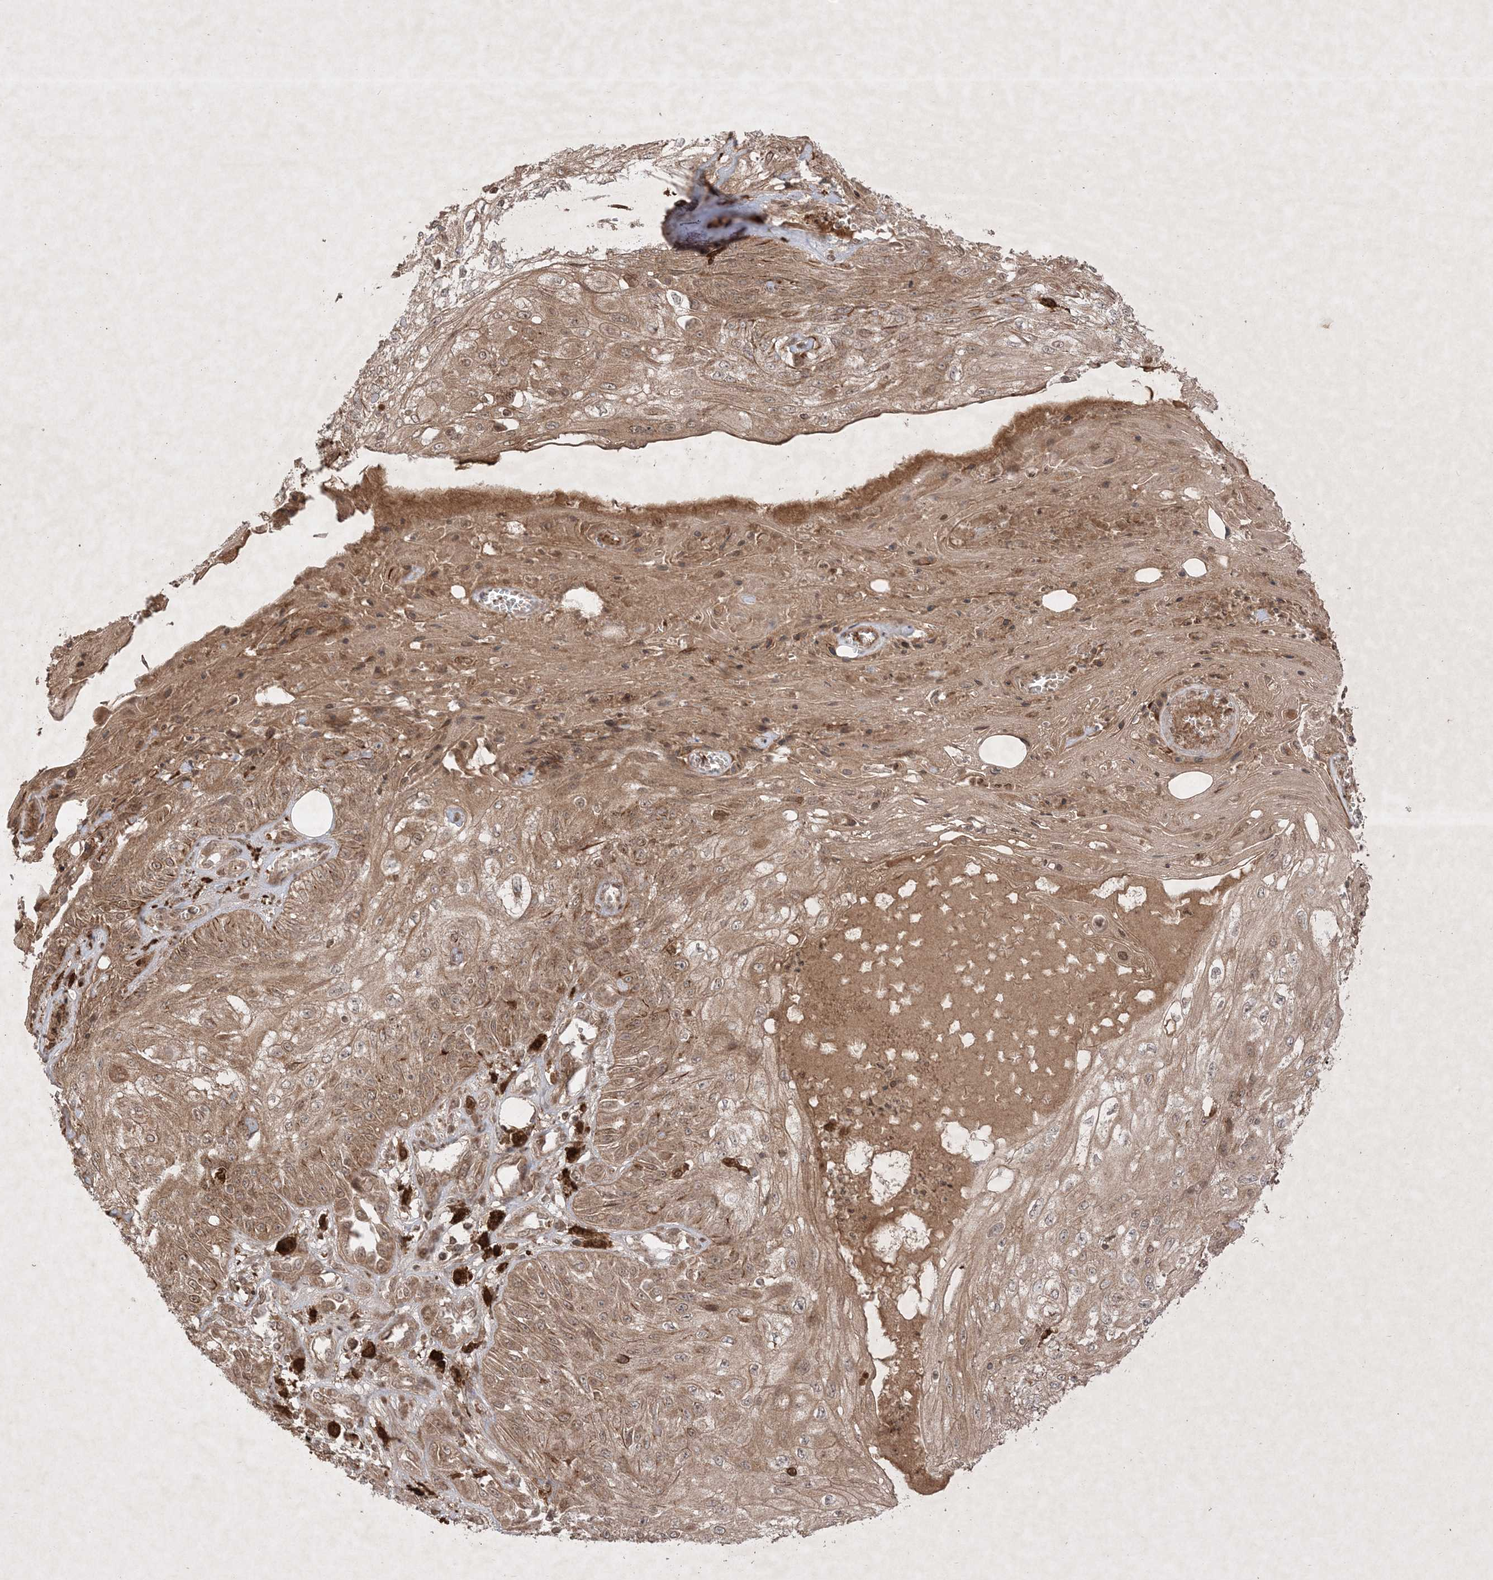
{"staining": {"intensity": "moderate", "quantity": ">75%", "location": "cytoplasmic/membranous"}, "tissue": "skin cancer", "cell_type": "Tumor cells", "image_type": "cancer", "snomed": [{"axis": "morphology", "description": "Squamous cell carcinoma, NOS"}, {"axis": "morphology", "description": "Squamous cell carcinoma, metastatic, NOS"}, {"axis": "topography", "description": "Skin"}, {"axis": "topography", "description": "Lymph node"}], "caption": "Immunohistochemistry staining of skin squamous cell carcinoma, which reveals medium levels of moderate cytoplasmic/membranous staining in approximately >75% of tumor cells indicating moderate cytoplasmic/membranous protein staining. The staining was performed using DAB (brown) for protein detection and nuclei were counterstained in hematoxylin (blue).", "gene": "PTK6", "patient": {"sex": "male", "age": 75}}